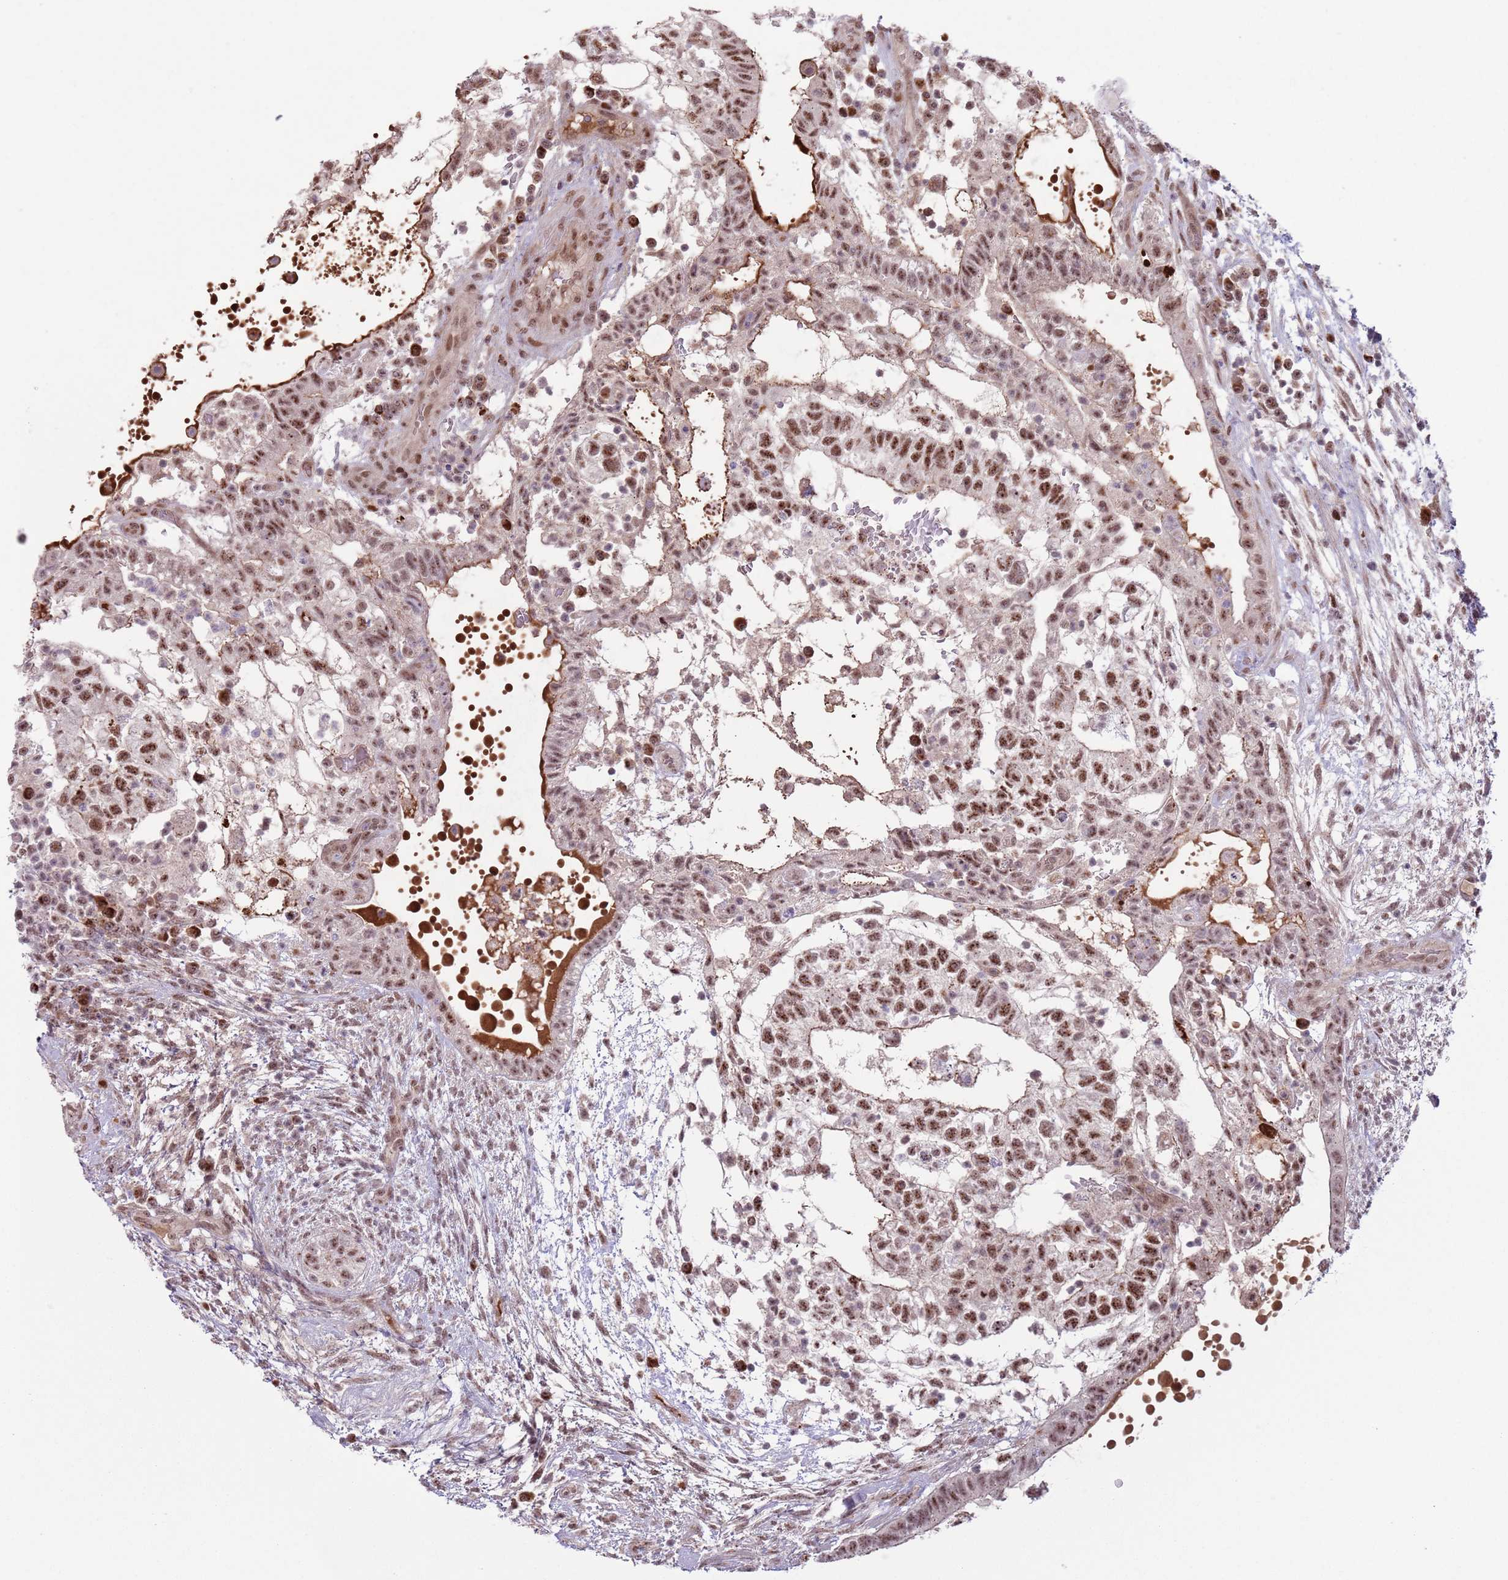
{"staining": {"intensity": "strong", "quantity": "25%-75%", "location": "nuclear"}, "tissue": "testis cancer", "cell_type": "Tumor cells", "image_type": "cancer", "snomed": [{"axis": "morphology", "description": "Normal tissue, NOS"}, {"axis": "morphology", "description": "Carcinoma, Embryonal, NOS"}, {"axis": "topography", "description": "Testis"}], "caption": "A brown stain labels strong nuclear positivity of a protein in human testis cancer tumor cells. The protein of interest is shown in brown color, while the nuclei are stained blue.", "gene": "SIPA1L3", "patient": {"sex": "male", "age": 32}}